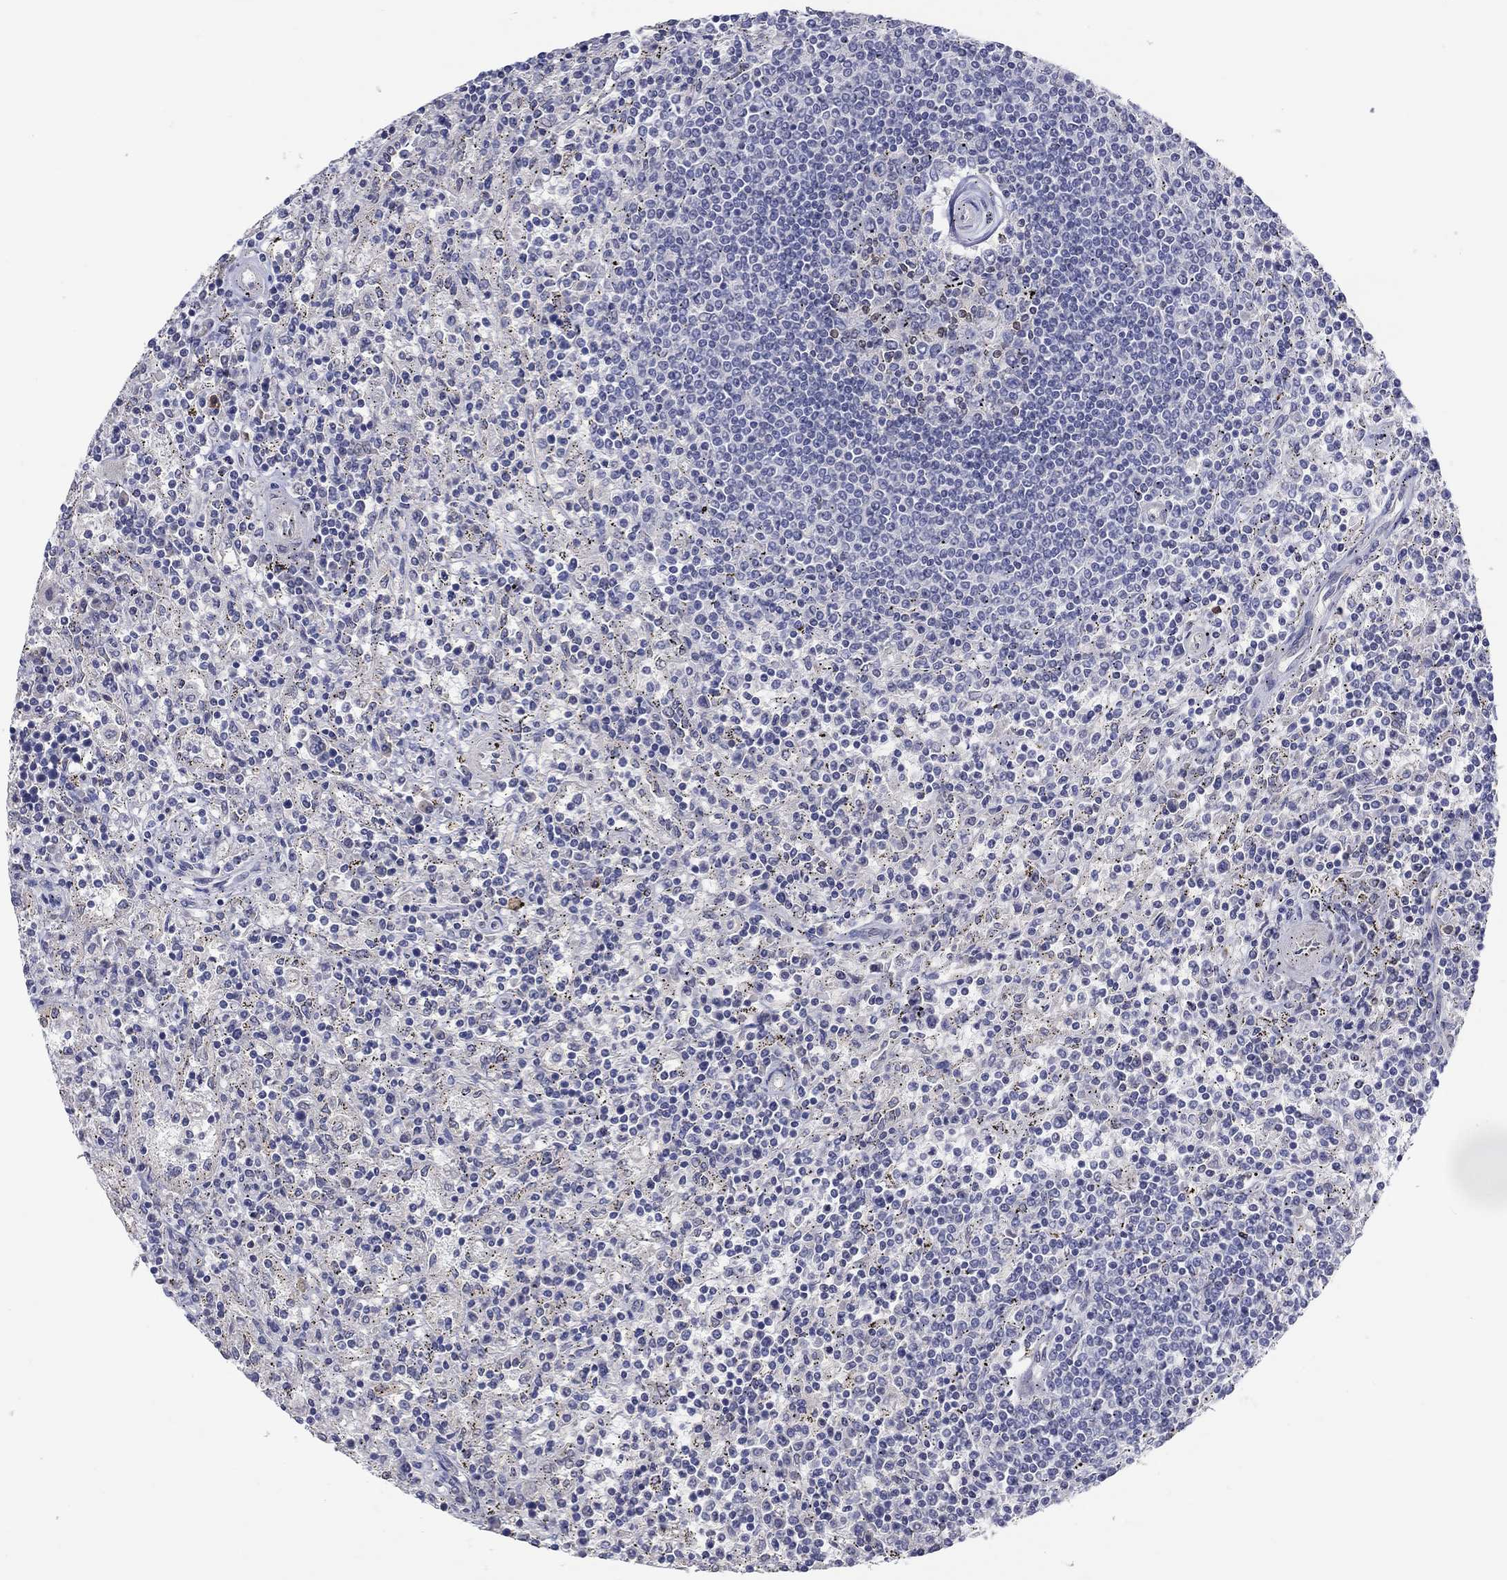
{"staining": {"intensity": "negative", "quantity": "none", "location": "none"}, "tissue": "lymphoma", "cell_type": "Tumor cells", "image_type": "cancer", "snomed": [{"axis": "morphology", "description": "Malignant lymphoma, non-Hodgkin's type, Low grade"}, {"axis": "topography", "description": "Spleen"}], "caption": "This is an immunohistochemistry (IHC) micrograph of lymphoma. There is no positivity in tumor cells.", "gene": "ERMP1", "patient": {"sex": "male", "age": 62}}